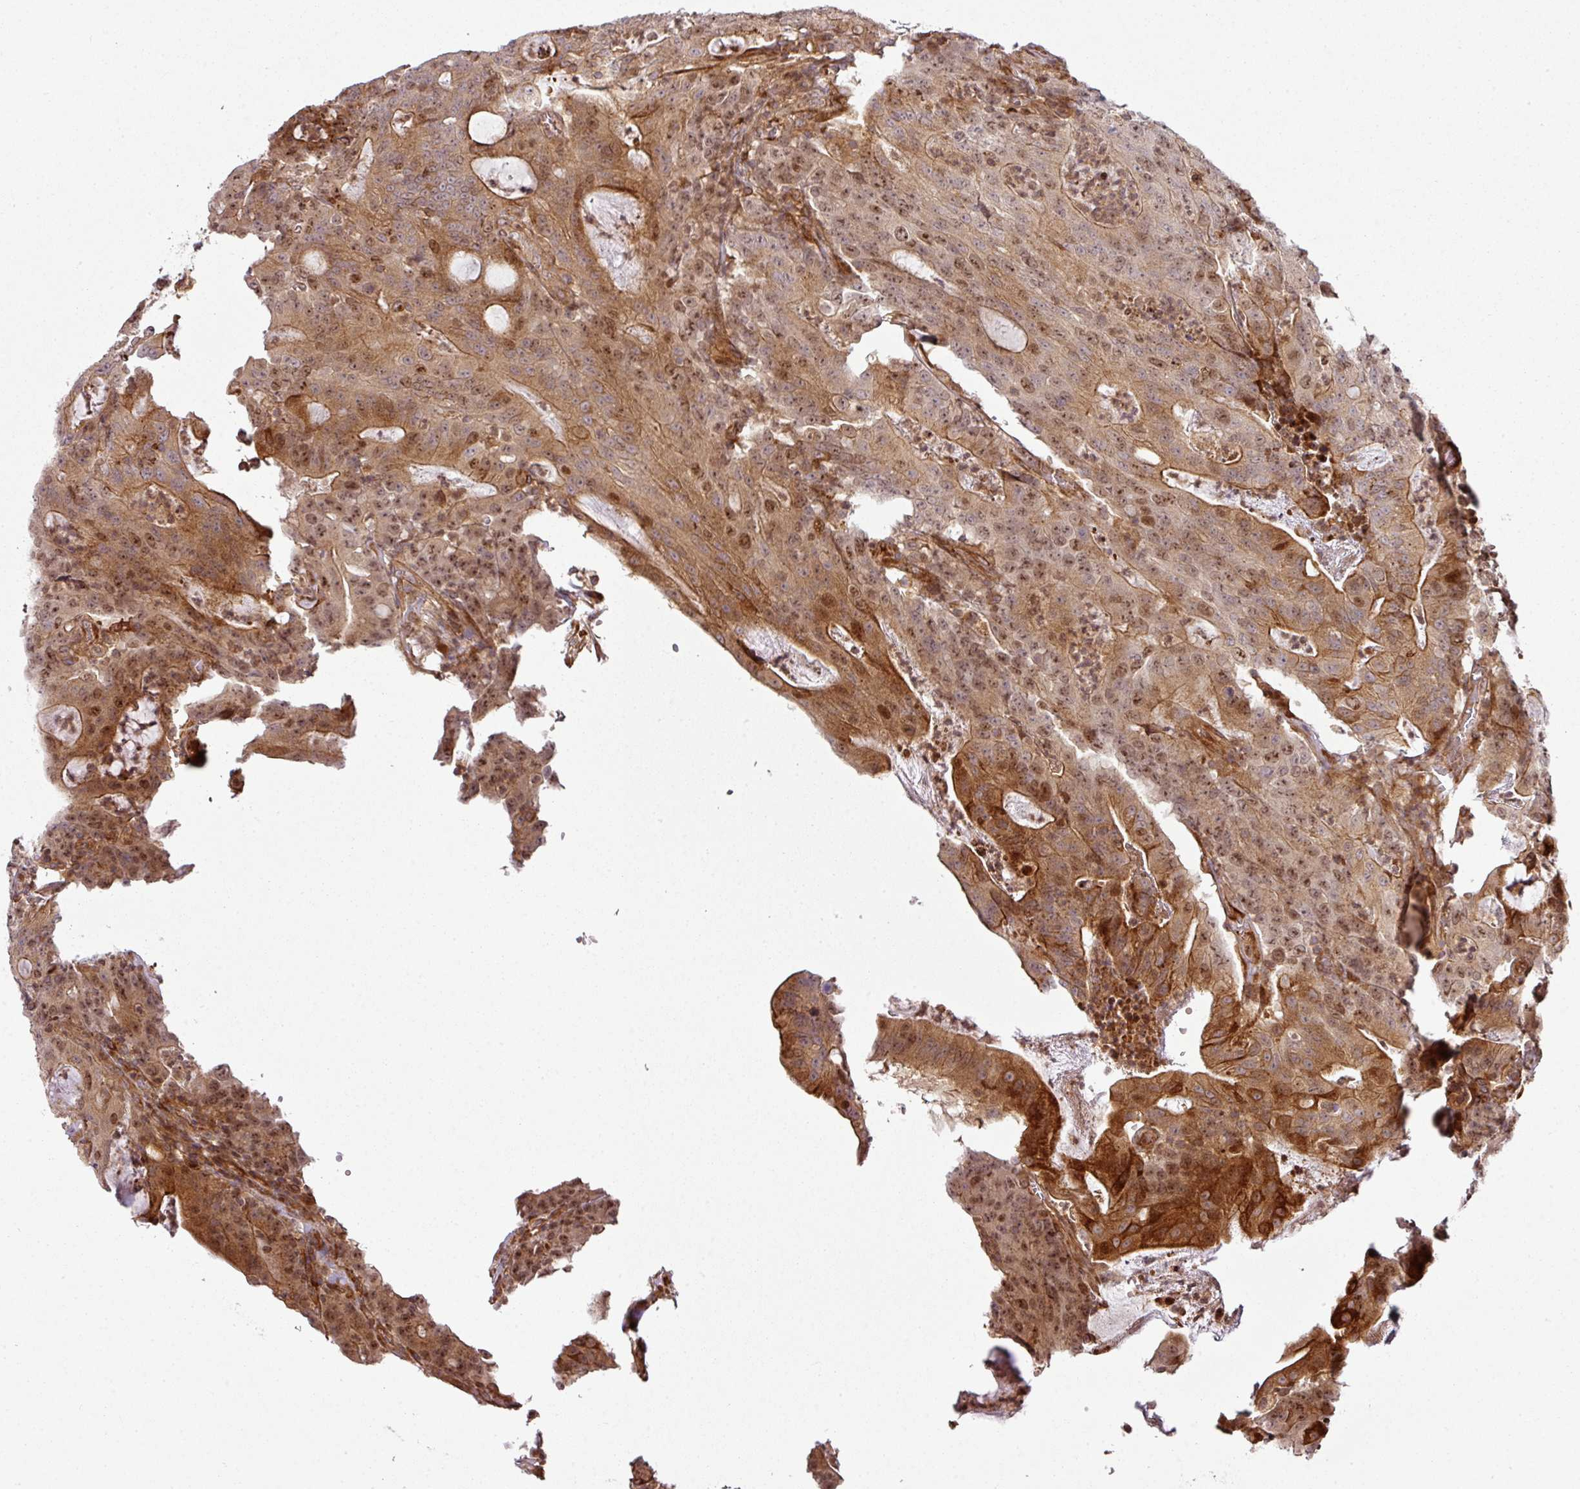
{"staining": {"intensity": "moderate", "quantity": ">75%", "location": "cytoplasmic/membranous,nuclear"}, "tissue": "colorectal cancer", "cell_type": "Tumor cells", "image_type": "cancer", "snomed": [{"axis": "morphology", "description": "Adenocarcinoma, NOS"}, {"axis": "topography", "description": "Colon"}], "caption": "A photomicrograph of human colorectal adenocarcinoma stained for a protein reveals moderate cytoplasmic/membranous and nuclear brown staining in tumor cells.", "gene": "ATAT1", "patient": {"sex": "male", "age": 83}}